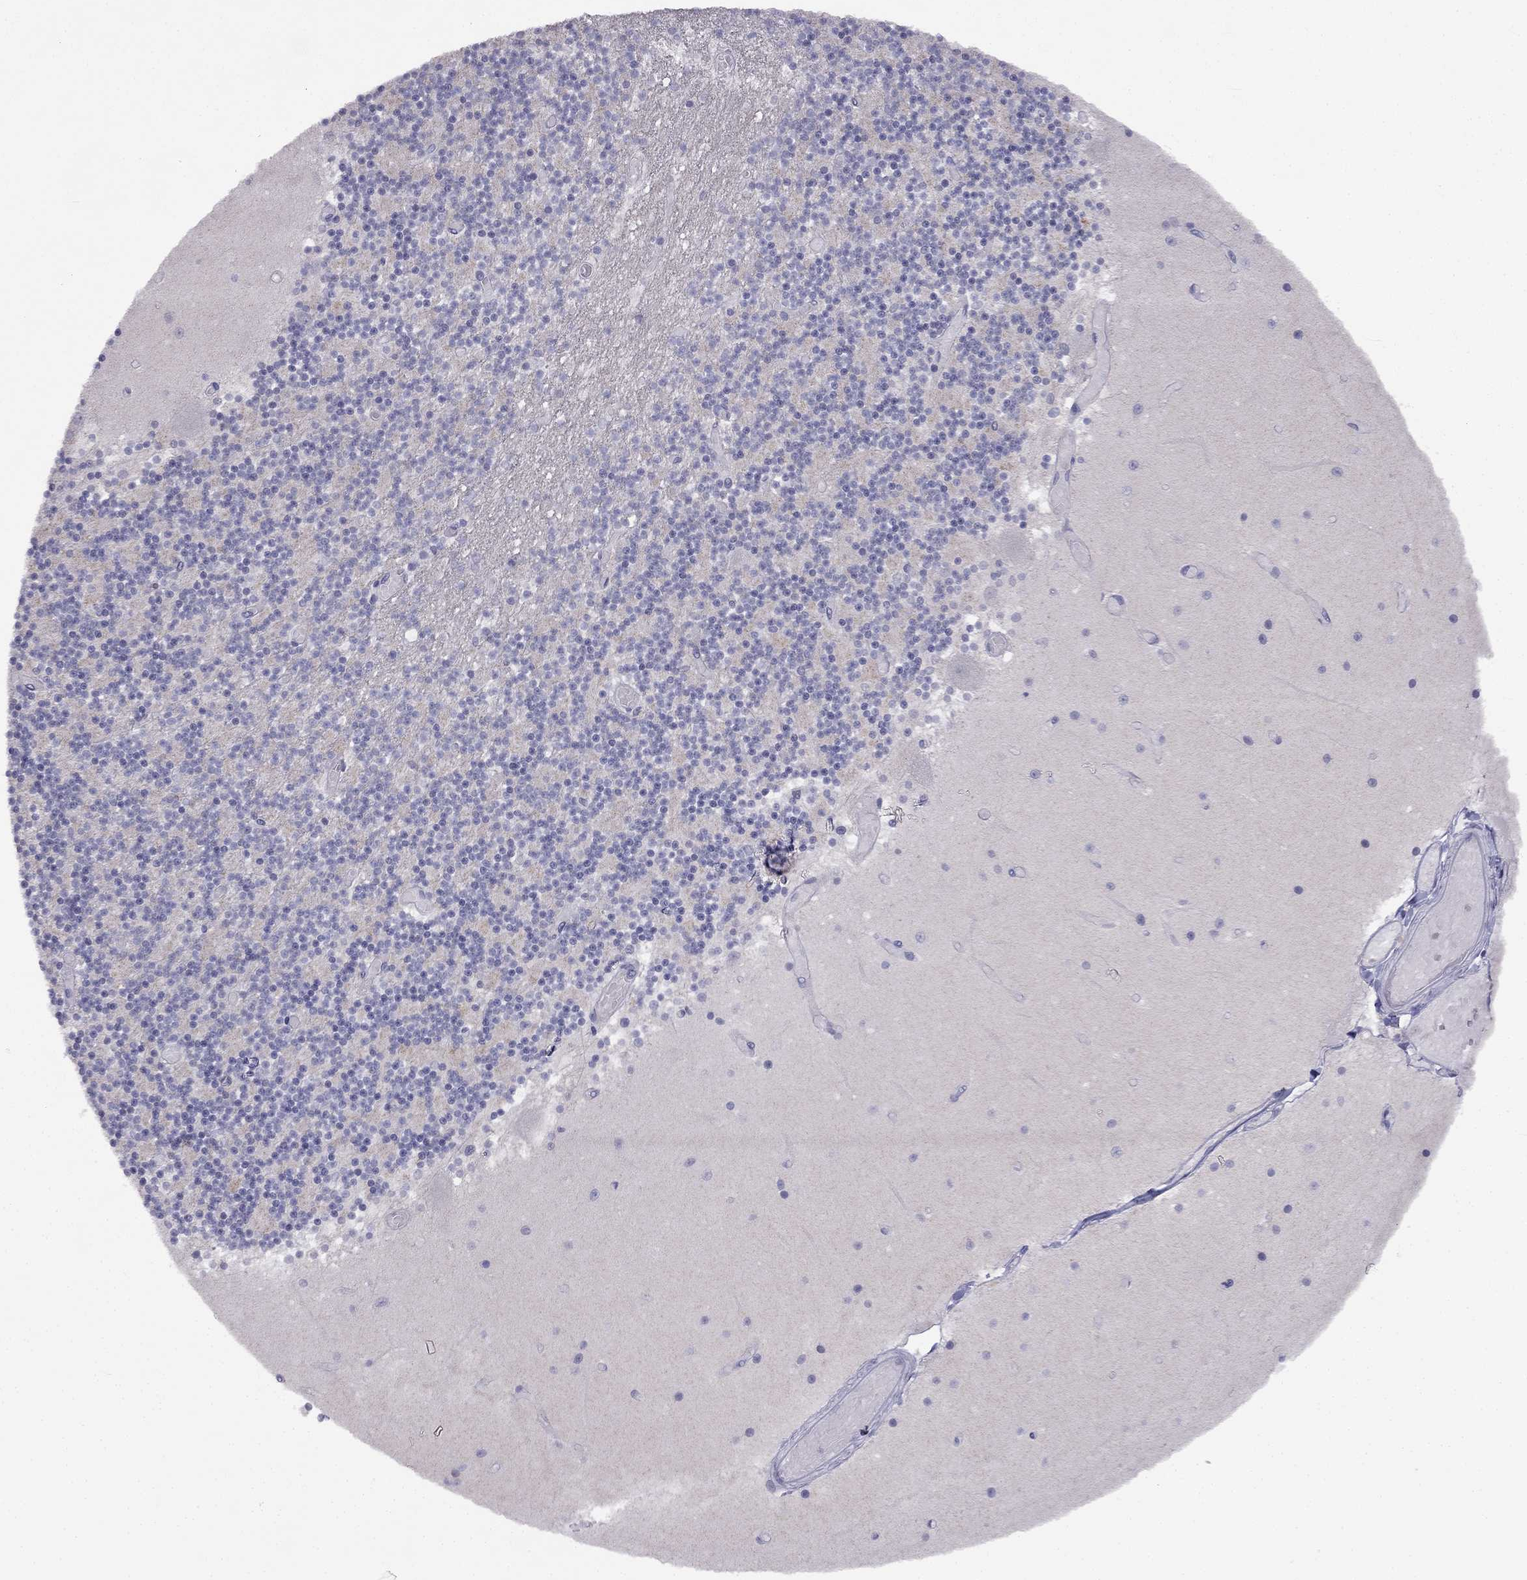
{"staining": {"intensity": "negative", "quantity": "none", "location": "none"}, "tissue": "cerebellum", "cell_type": "Cells in granular layer", "image_type": "normal", "snomed": [{"axis": "morphology", "description": "Normal tissue, NOS"}, {"axis": "topography", "description": "Cerebellum"}], "caption": "This micrograph is of normal cerebellum stained with IHC to label a protein in brown with the nuclei are counter-stained blue. There is no staining in cells in granular layer. (DAB IHC, high magnification).", "gene": "C16orf89", "patient": {"sex": "female", "age": 28}}